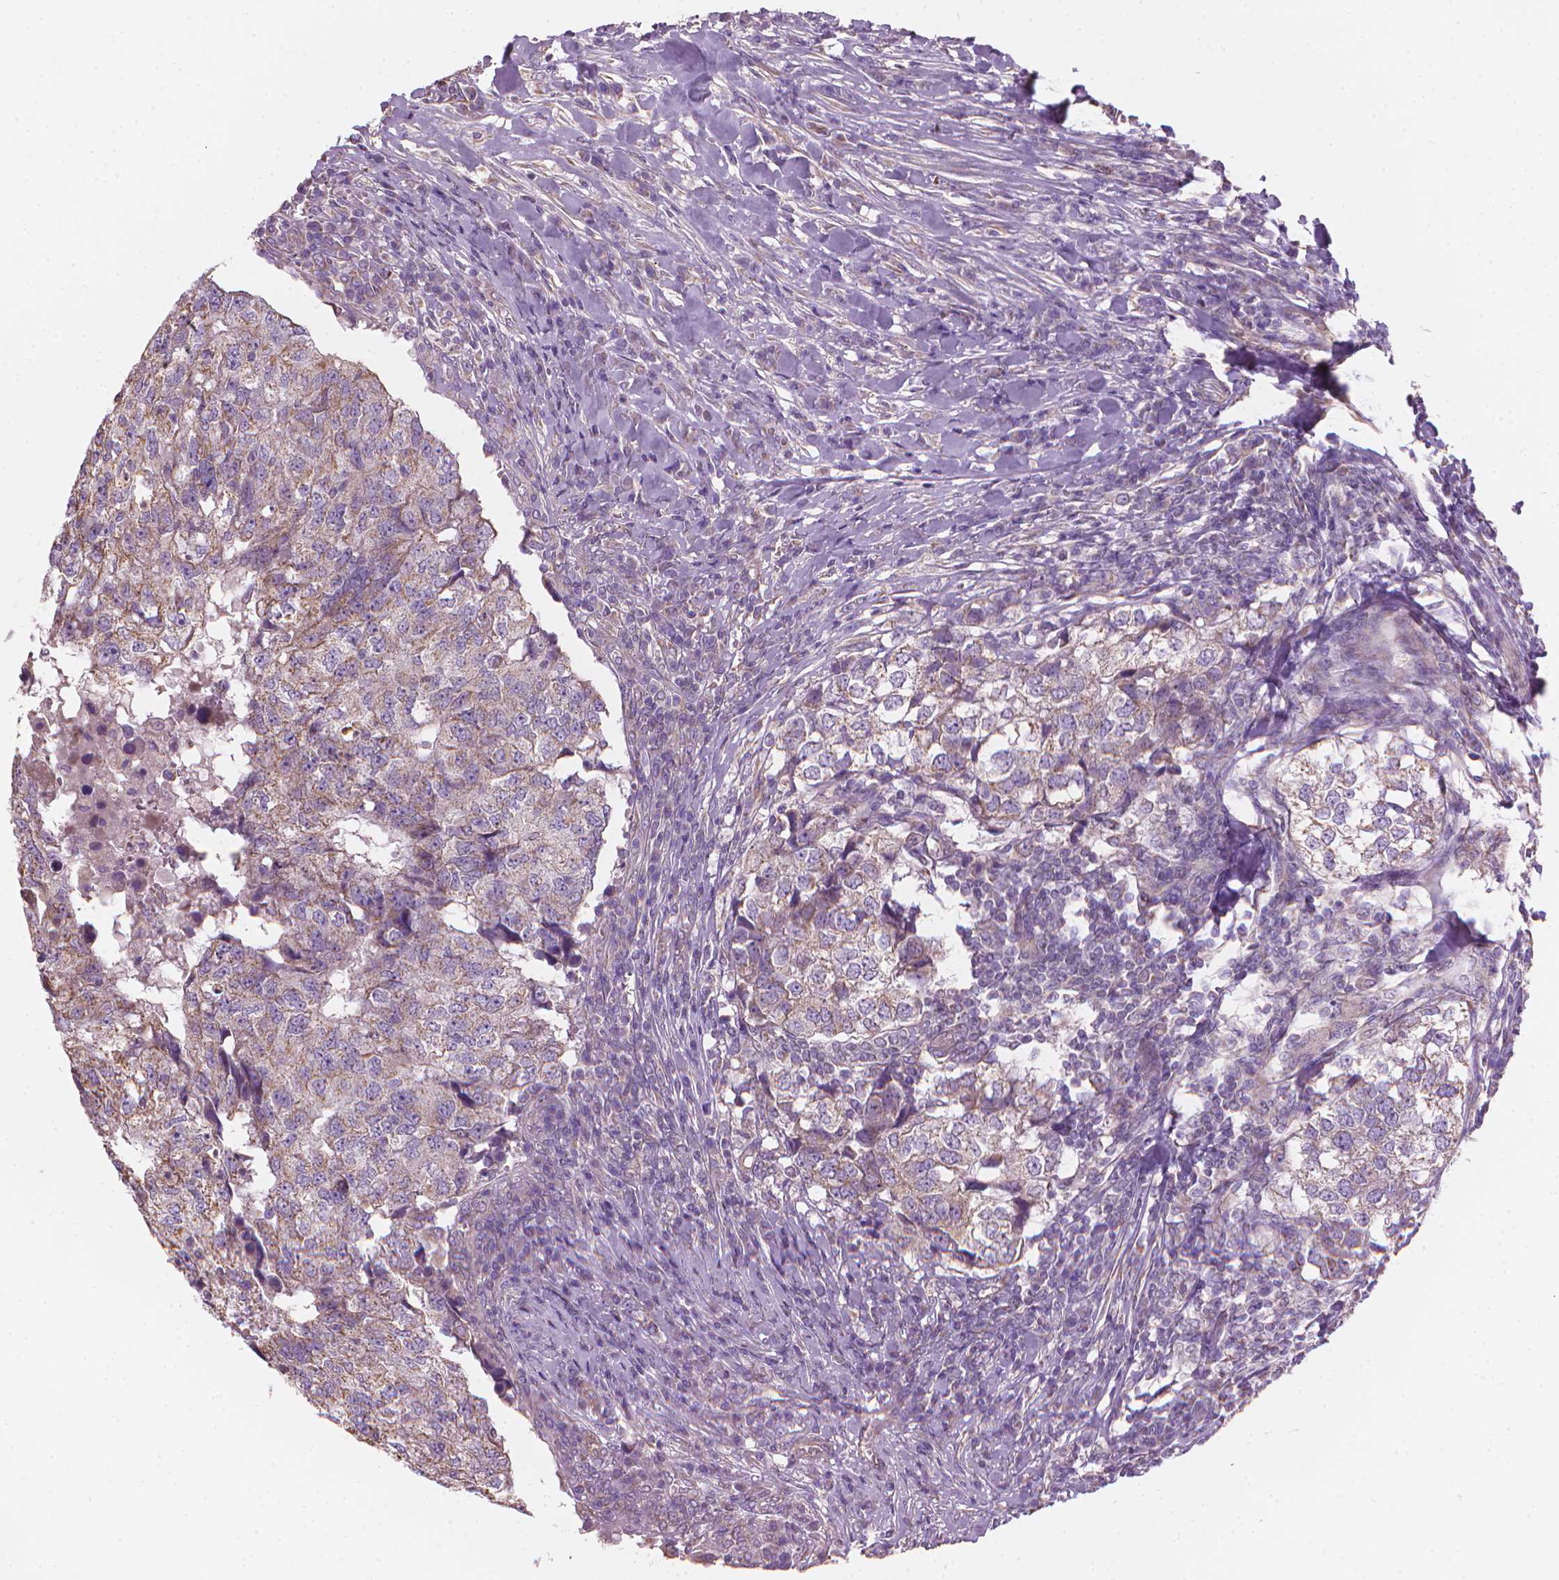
{"staining": {"intensity": "weak", "quantity": "25%-75%", "location": "cytoplasmic/membranous"}, "tissue": "breast cancer", "cell_type": "Tumor cells", "image_type": "cancer", "snomed": [{"axis": "morphology", "description": "Duct carcinoma"}, {"axis": "topography", "description": "Breast"}], "caption": "A histopathology image showing weak cytoplasmic/membranous expression in about 25%-75% of tumor cells in breast cancer (intraductal carcinoma), as visualized by brown immunohistochemical staining.", "gene": "TTC29", "patient": {"sex": "female", "age": 30}}